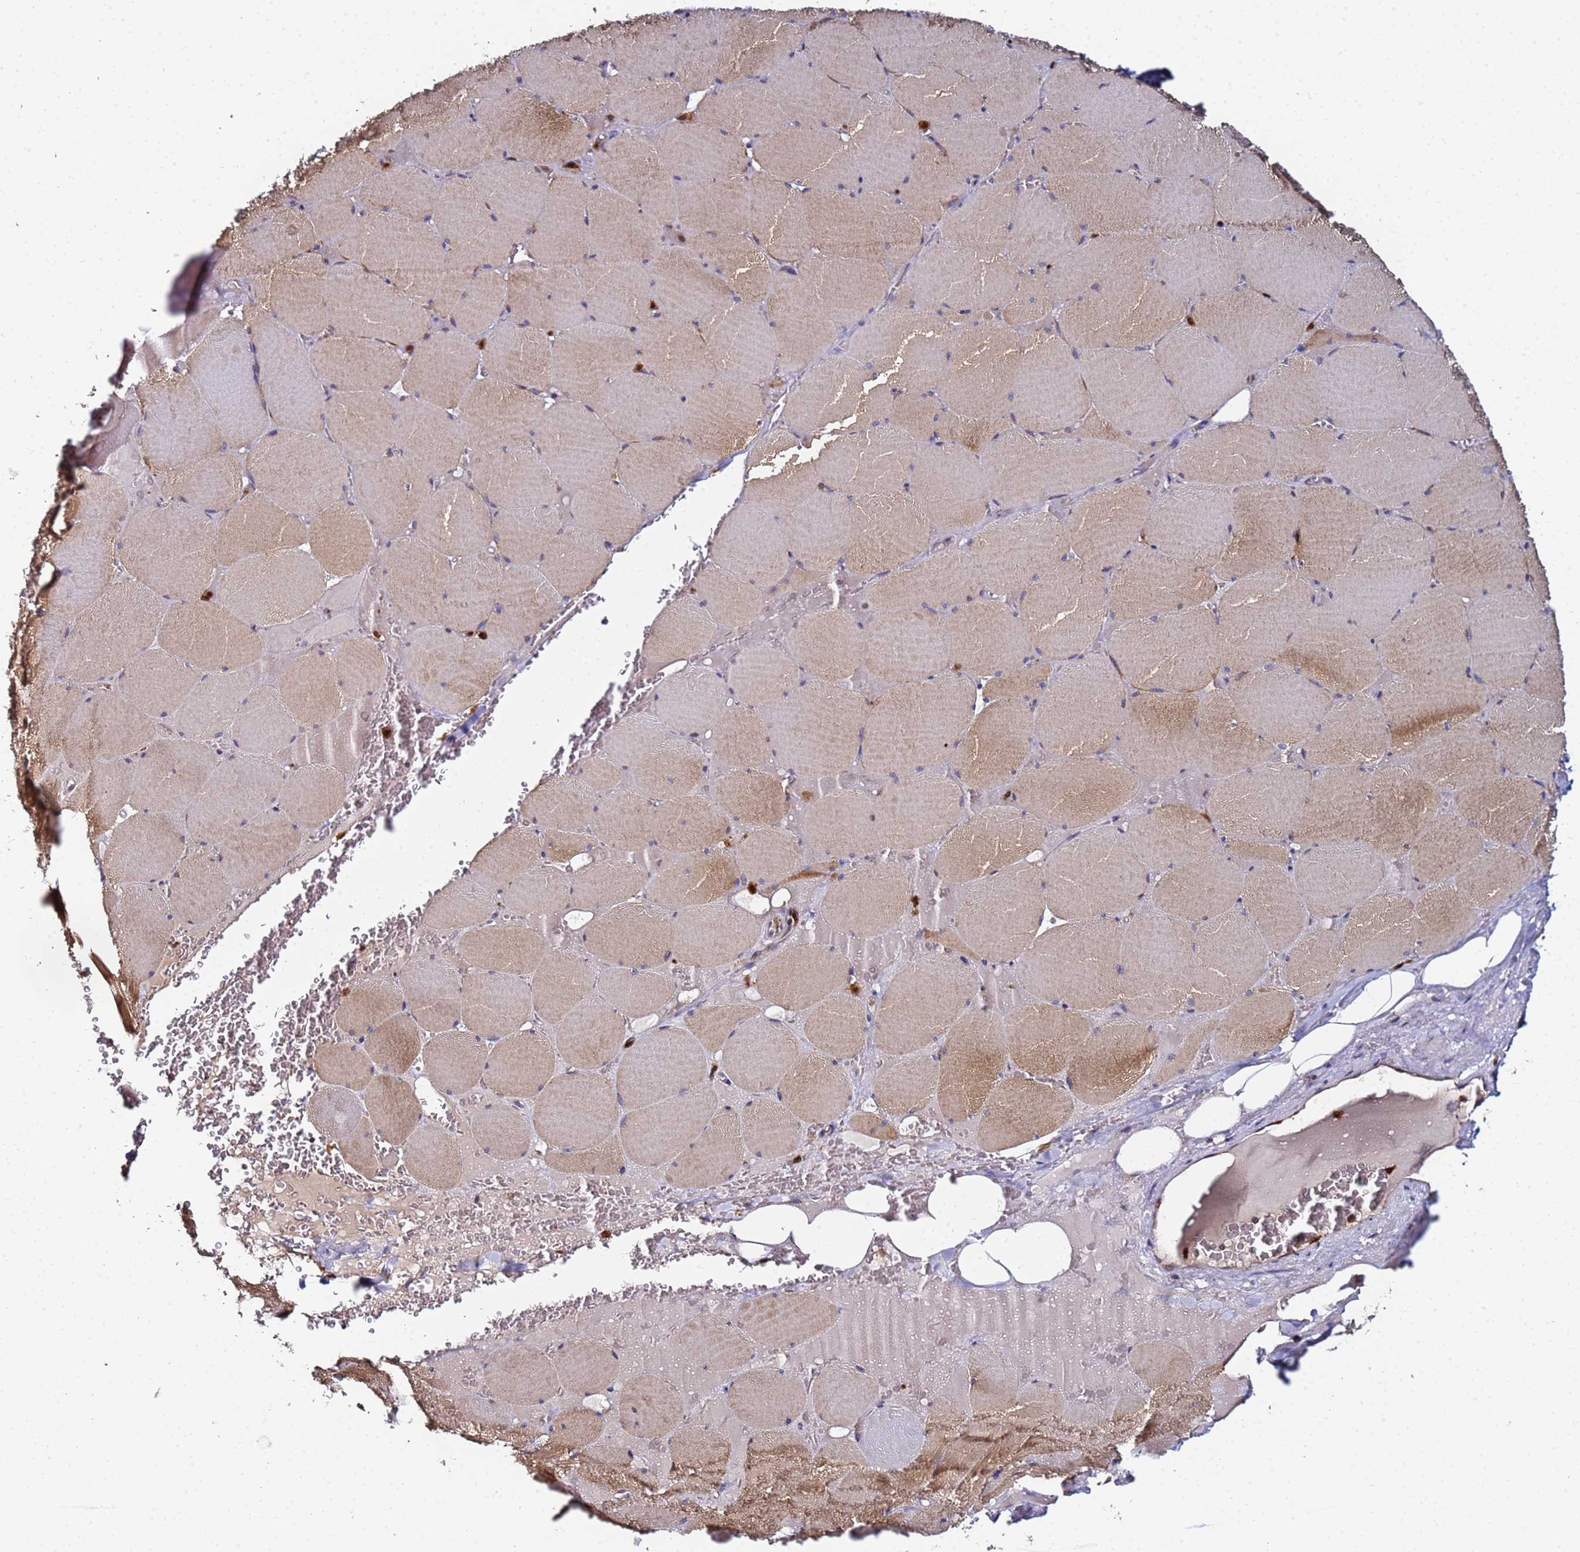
{"staining": {"intensity": "moderate", "quantity": ">75%", "location": "cytoplasmic/membranous"}, "tissue": "skeletal muscle", "cell_type": "Myocytes", "image_type": "normal", "snomed": [{"axis": "morphology", "description": "Normal tissue, NOS"}, {"axis": "topography", "description": "Skeletal muscle"}, {"axis": "topography", "description": "Head-Neck"}], "caption": "Immunohistochemistry image of normal human skeletal muscle stained for a protein (brown), which demonstrates medium levels of moderate cytoplasmic/membranous staining in about >75% of myocytes.", "gene": "CCDC127", "patient": {"sex": "male", "age": 66}}